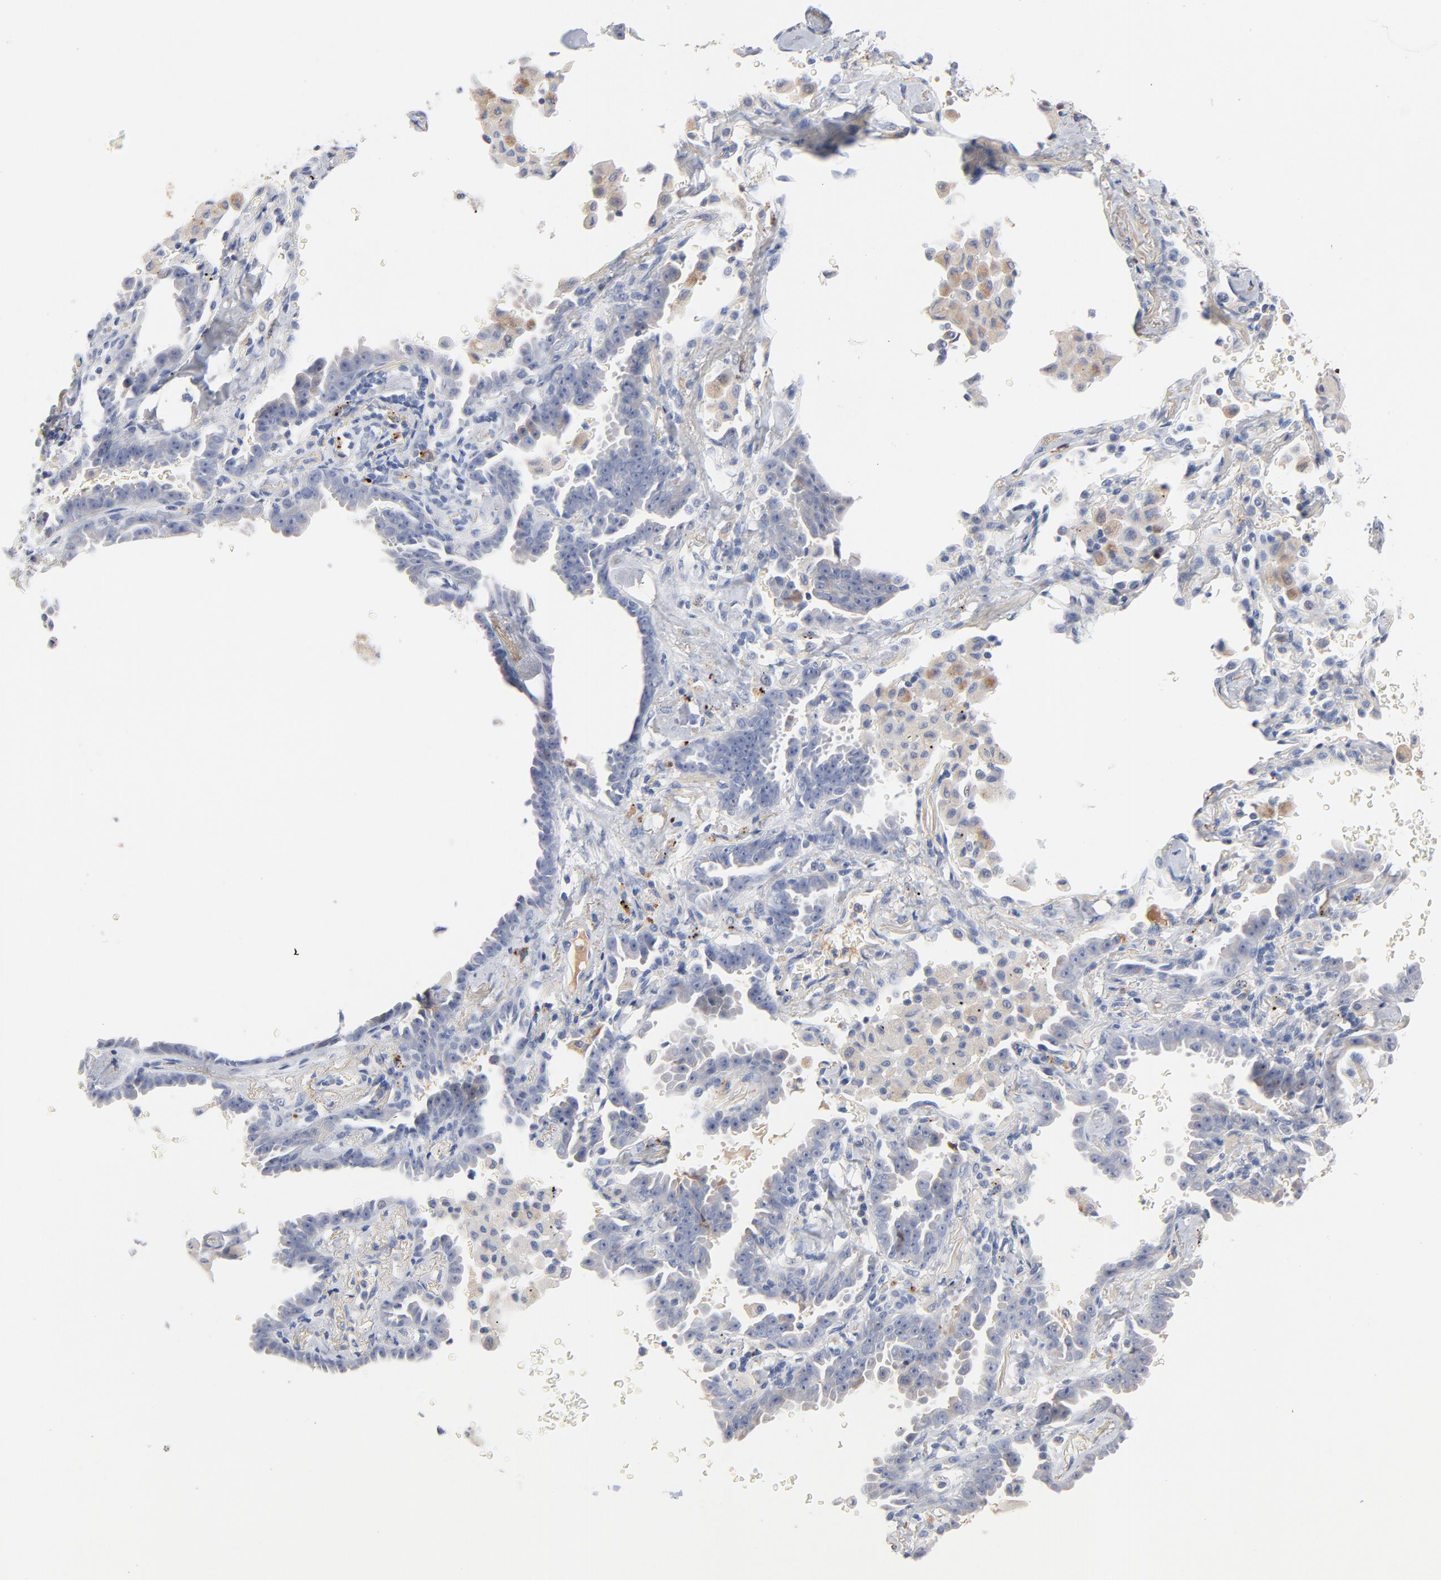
{"staining": {"intensity": "negative", "quantity": "none", "location": "none"}, "tissue": "lung cancer", "cell_type": "Tumor cells", "image_type": "cancer", "snomed": [{"axis": "morphology", "description": "Adenocarcinoma, NOS"}, {"axis": "topography", "description": "Lung"}], "caption": "IHC of human lung cancer (adenocarcinoma) reveals no staining in tumor cells. (DAB (3,3'-diaminobenzidine) immunohistochemistry with hematoxylin counter stain).", "gene": "SERPINA4", "patient": {"sex": "female", "age": 64}}